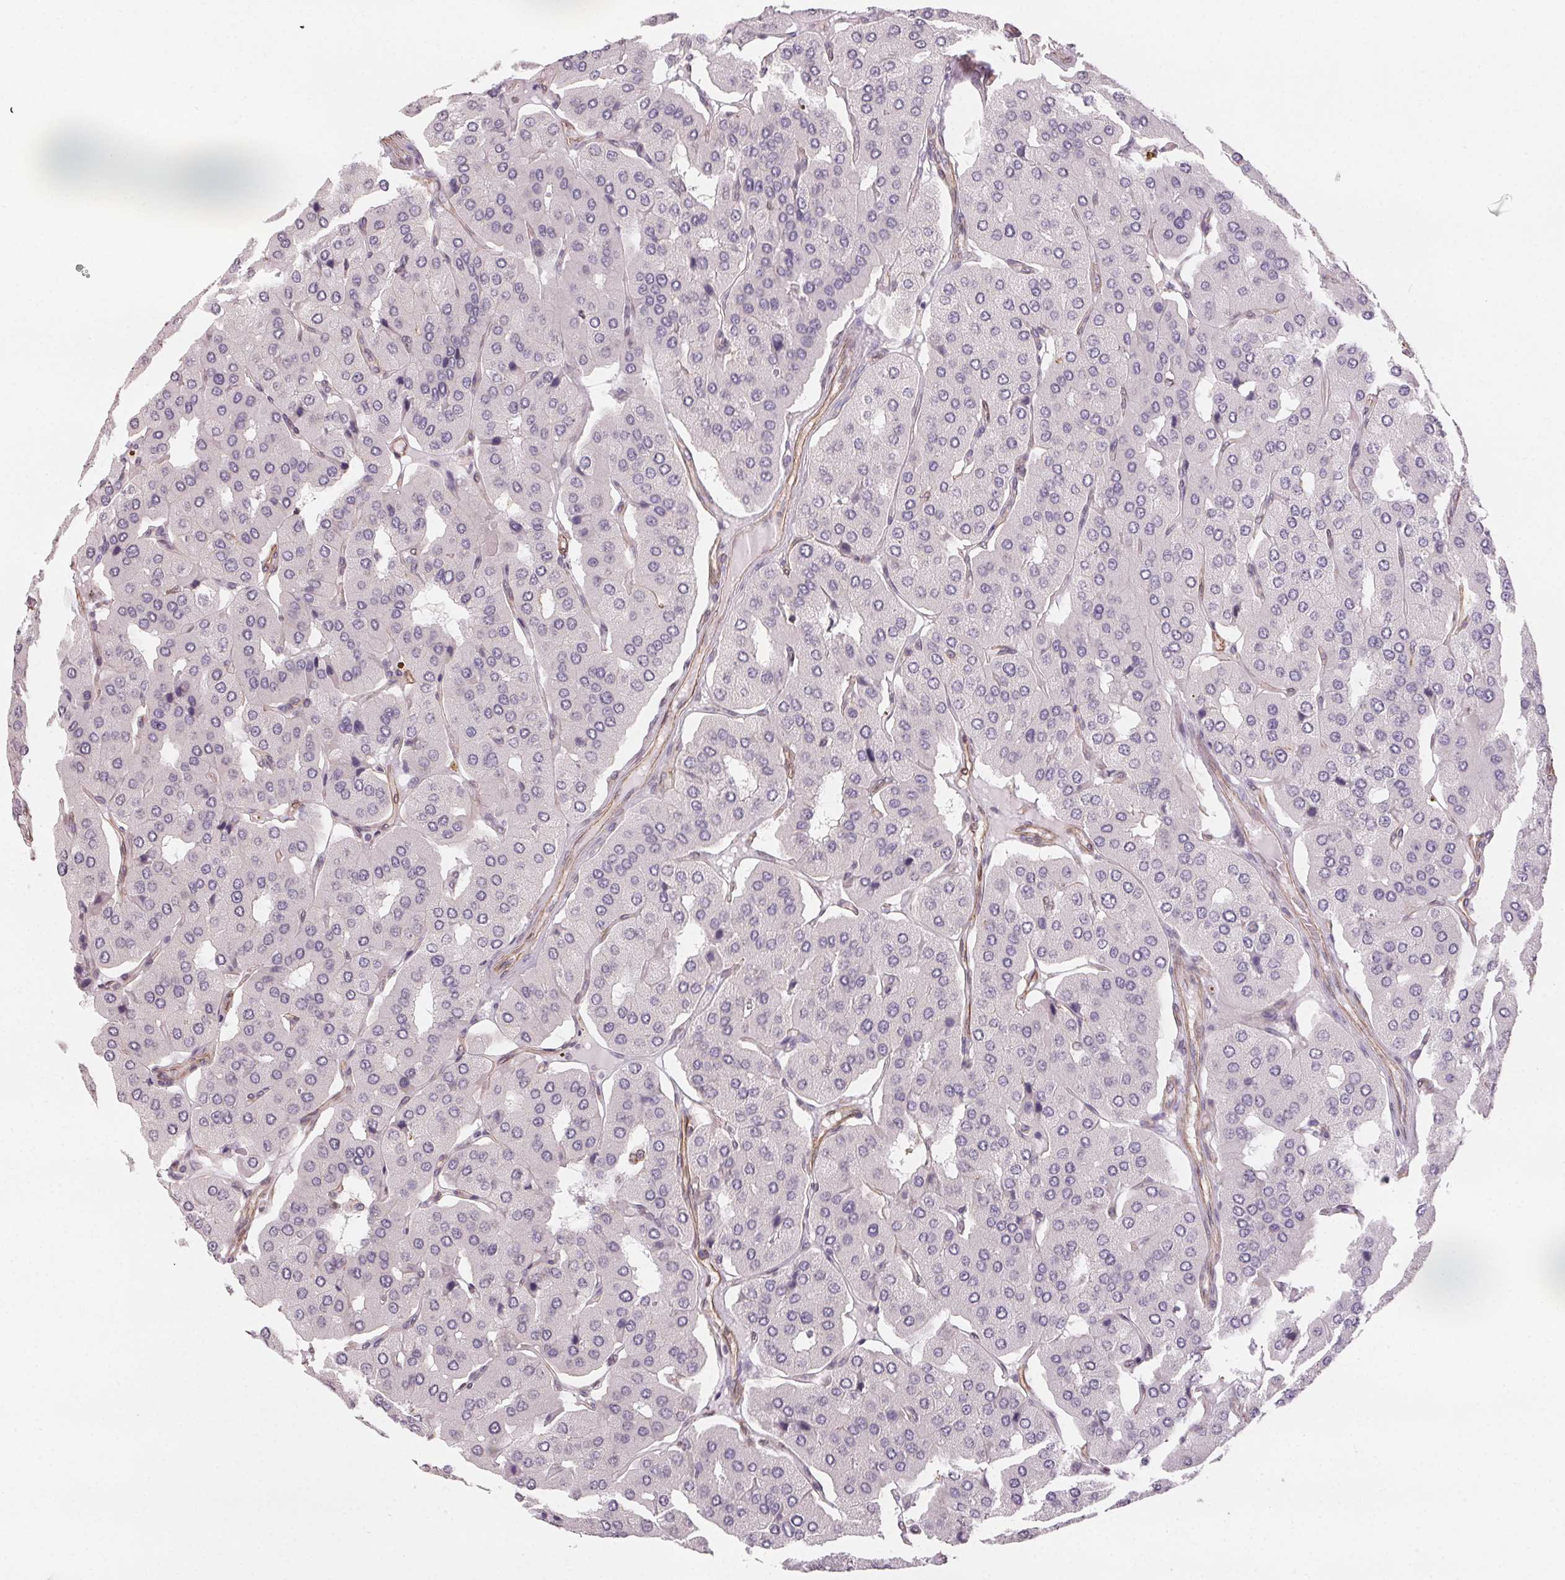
{"staining": {"intensity": "negative", "quantity": "none", "location": "none"}, "tissue": "parathyroid gland", "cell_type": "Glandular cells", "image_type": "normal", "snomed": [{"axis": "morphology", "description": "Normal tissue, NOS"}, {"axis": "morphology", "description": "Adenoma, NOS"}, {"axis": "topography", "description": "Parathyroid gland"}], "caption": "An immunohistochemistry micrograph of normal parathyroid gland is shown. There is no staining in glandular cells of parathyroid gland.", "gene": "PLA2G4F", "patient": {"sex": "female", "age": 86}}